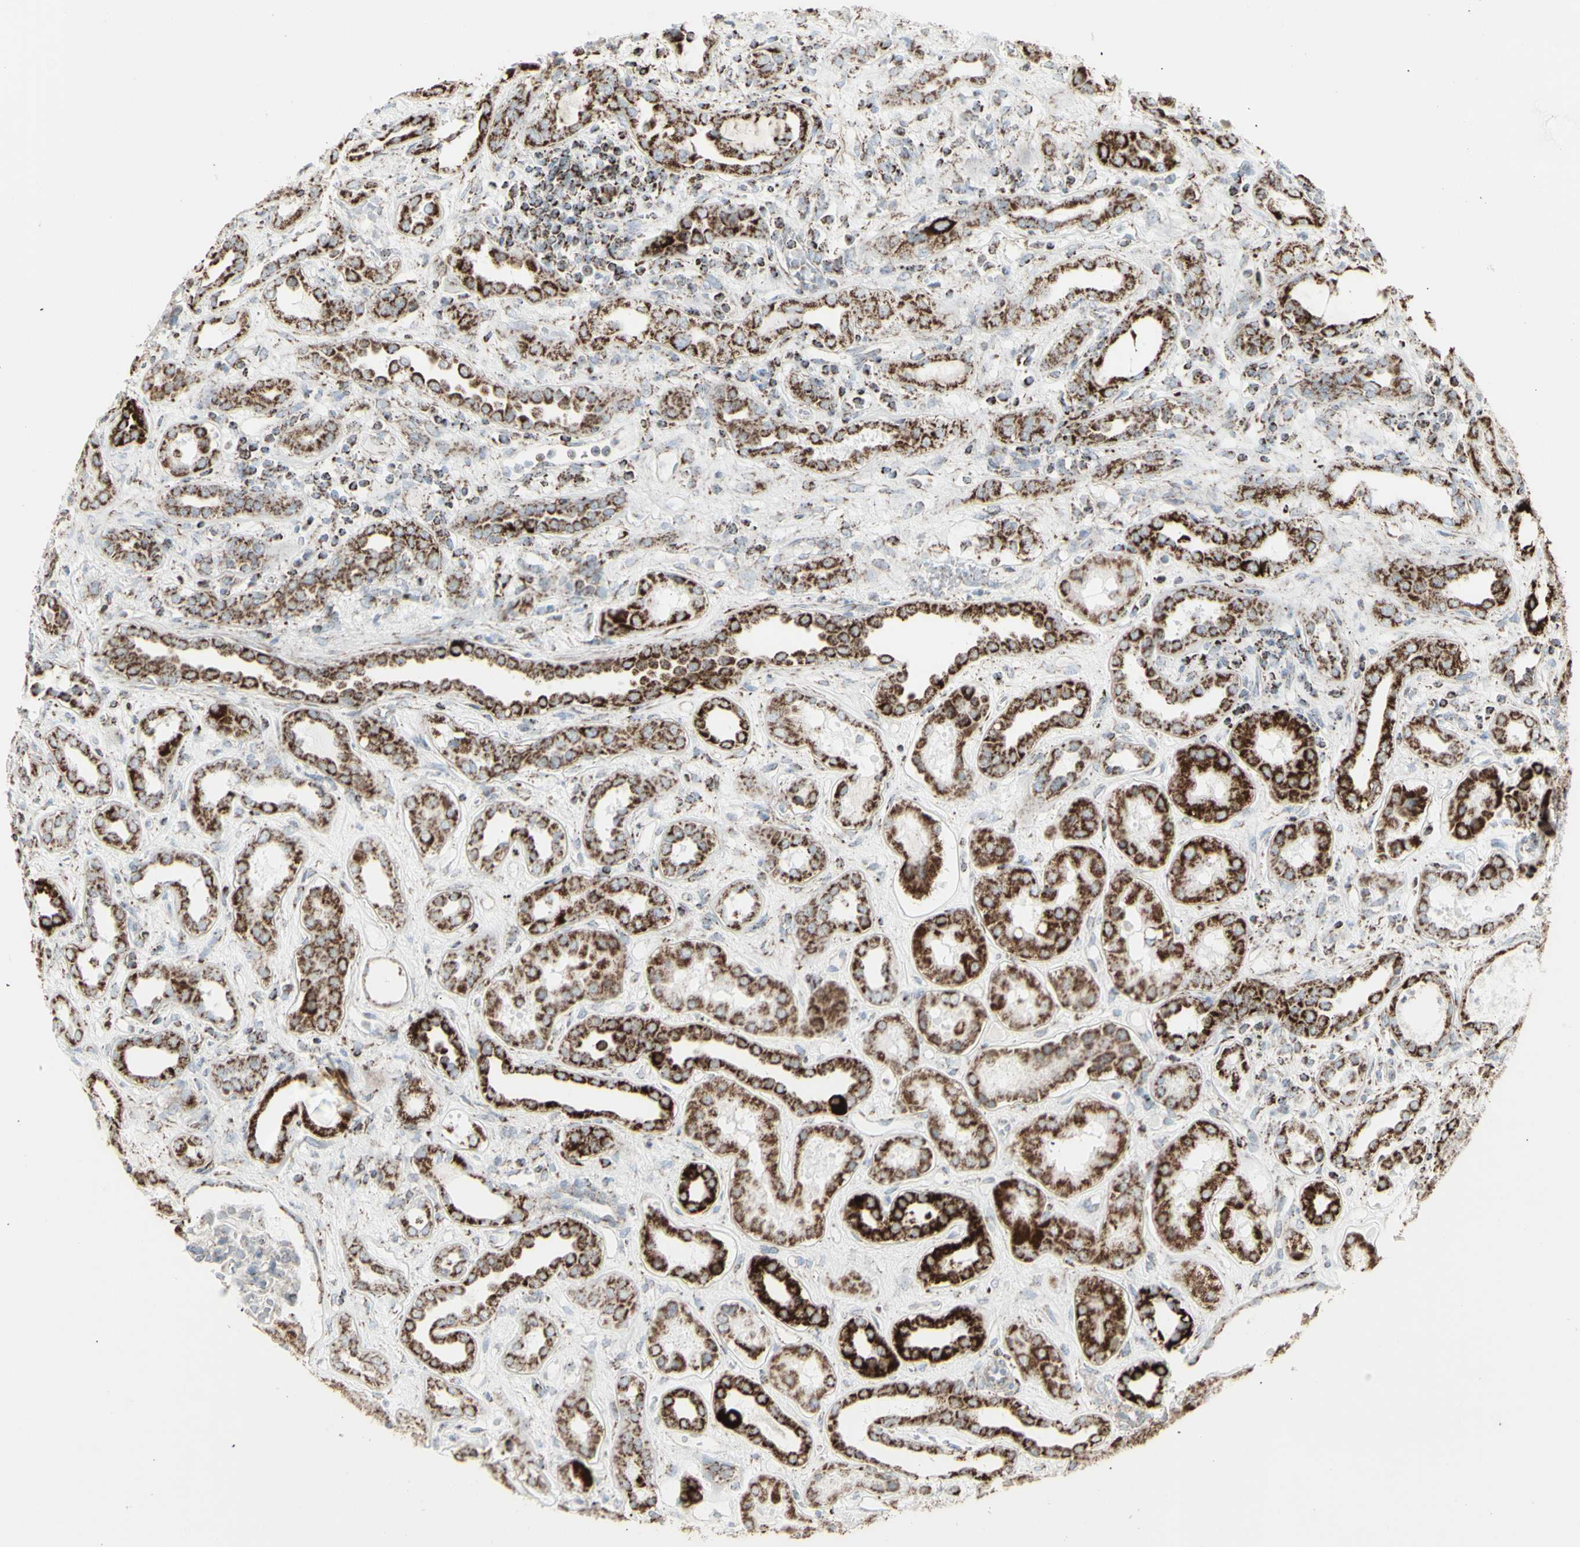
{"staining": {"intensity": "moderate", "quantity": "<25%", "location": "cytoplasmic/membranous"}, "tissue": "kidney", "cell_type": "Cells in glomeruli", "image_type": "normal", "snomed": [{"axis": "morphology", "description": "Normal tissue, NOS"}, {"axis": "topography", "description": "Kidney"}], "caption": "High-magnification brightfield microscopy of benign kidney stained with DAB (brown) and counterstained with hematoxylin (blue). cells in glomeruli exhibit moderate cytoplasmic/membranous positivity is identified in about<25% of cells. Immunohistochemistry (ihc) stains the protein of interest in brown and the nuclei are stained blue.", "gene": "PLGRKT", "patient": {"sex": "male", "age": 59}}